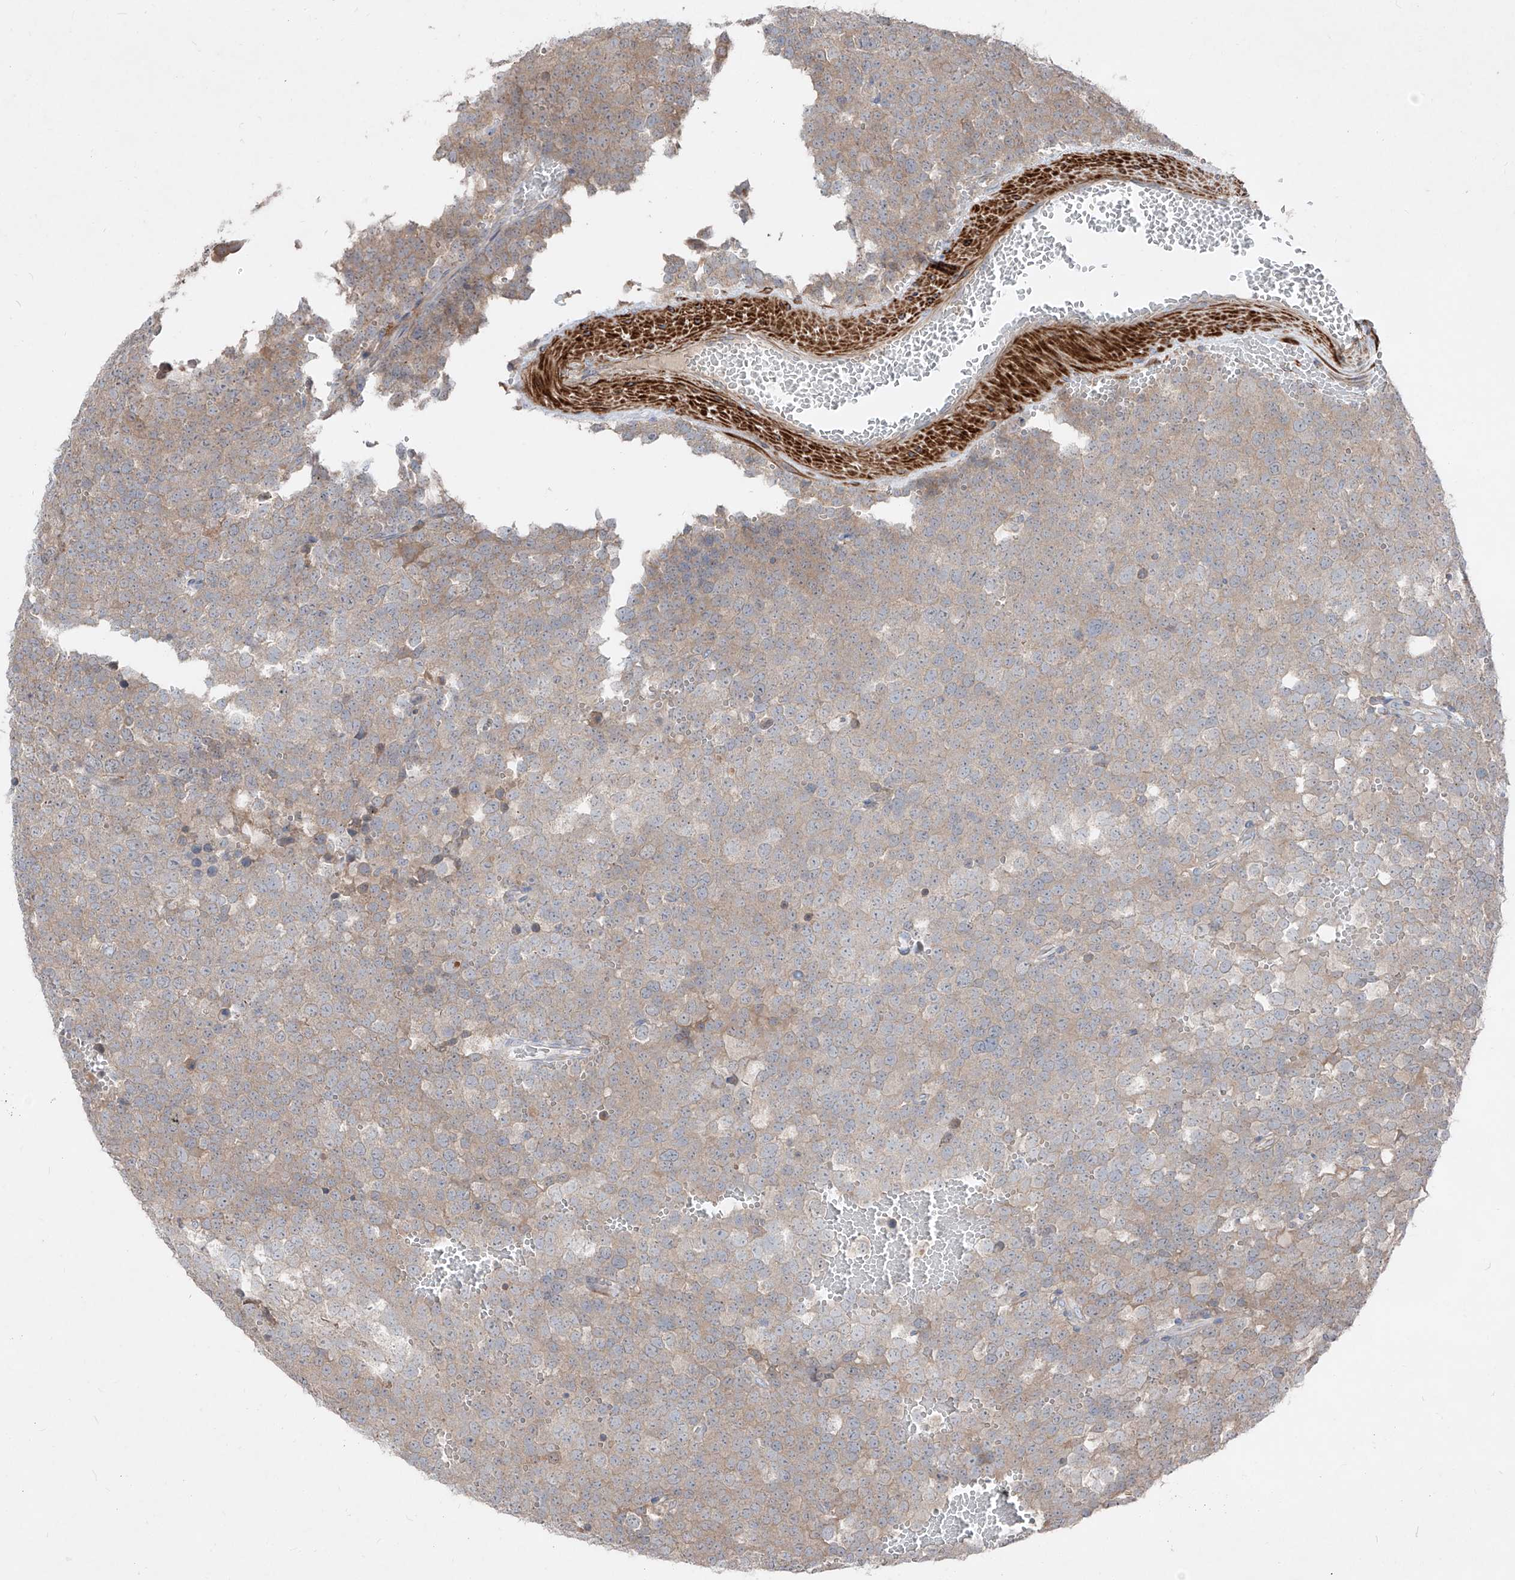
{"staining": {"intensity": "weak", "quantity": ">75%", "location": "cytoplasmic/membranous"}, "tissue": "testis cancer", "cell_type": "Tumor cells", "image_type": "cancer", "snomed": [{"axis": "morphology", "description": "Seminoma, NOS"}, {"axis": "topography", "description": "Testis"}], "caption": "Testis seminoma was stained to show a protein in brown. There is low levels of weak cytoplasmic/membranous expression in about >75% of tumor cells.", "gene": "UFD1", "patient": {"sex": "male", "age": 71}}